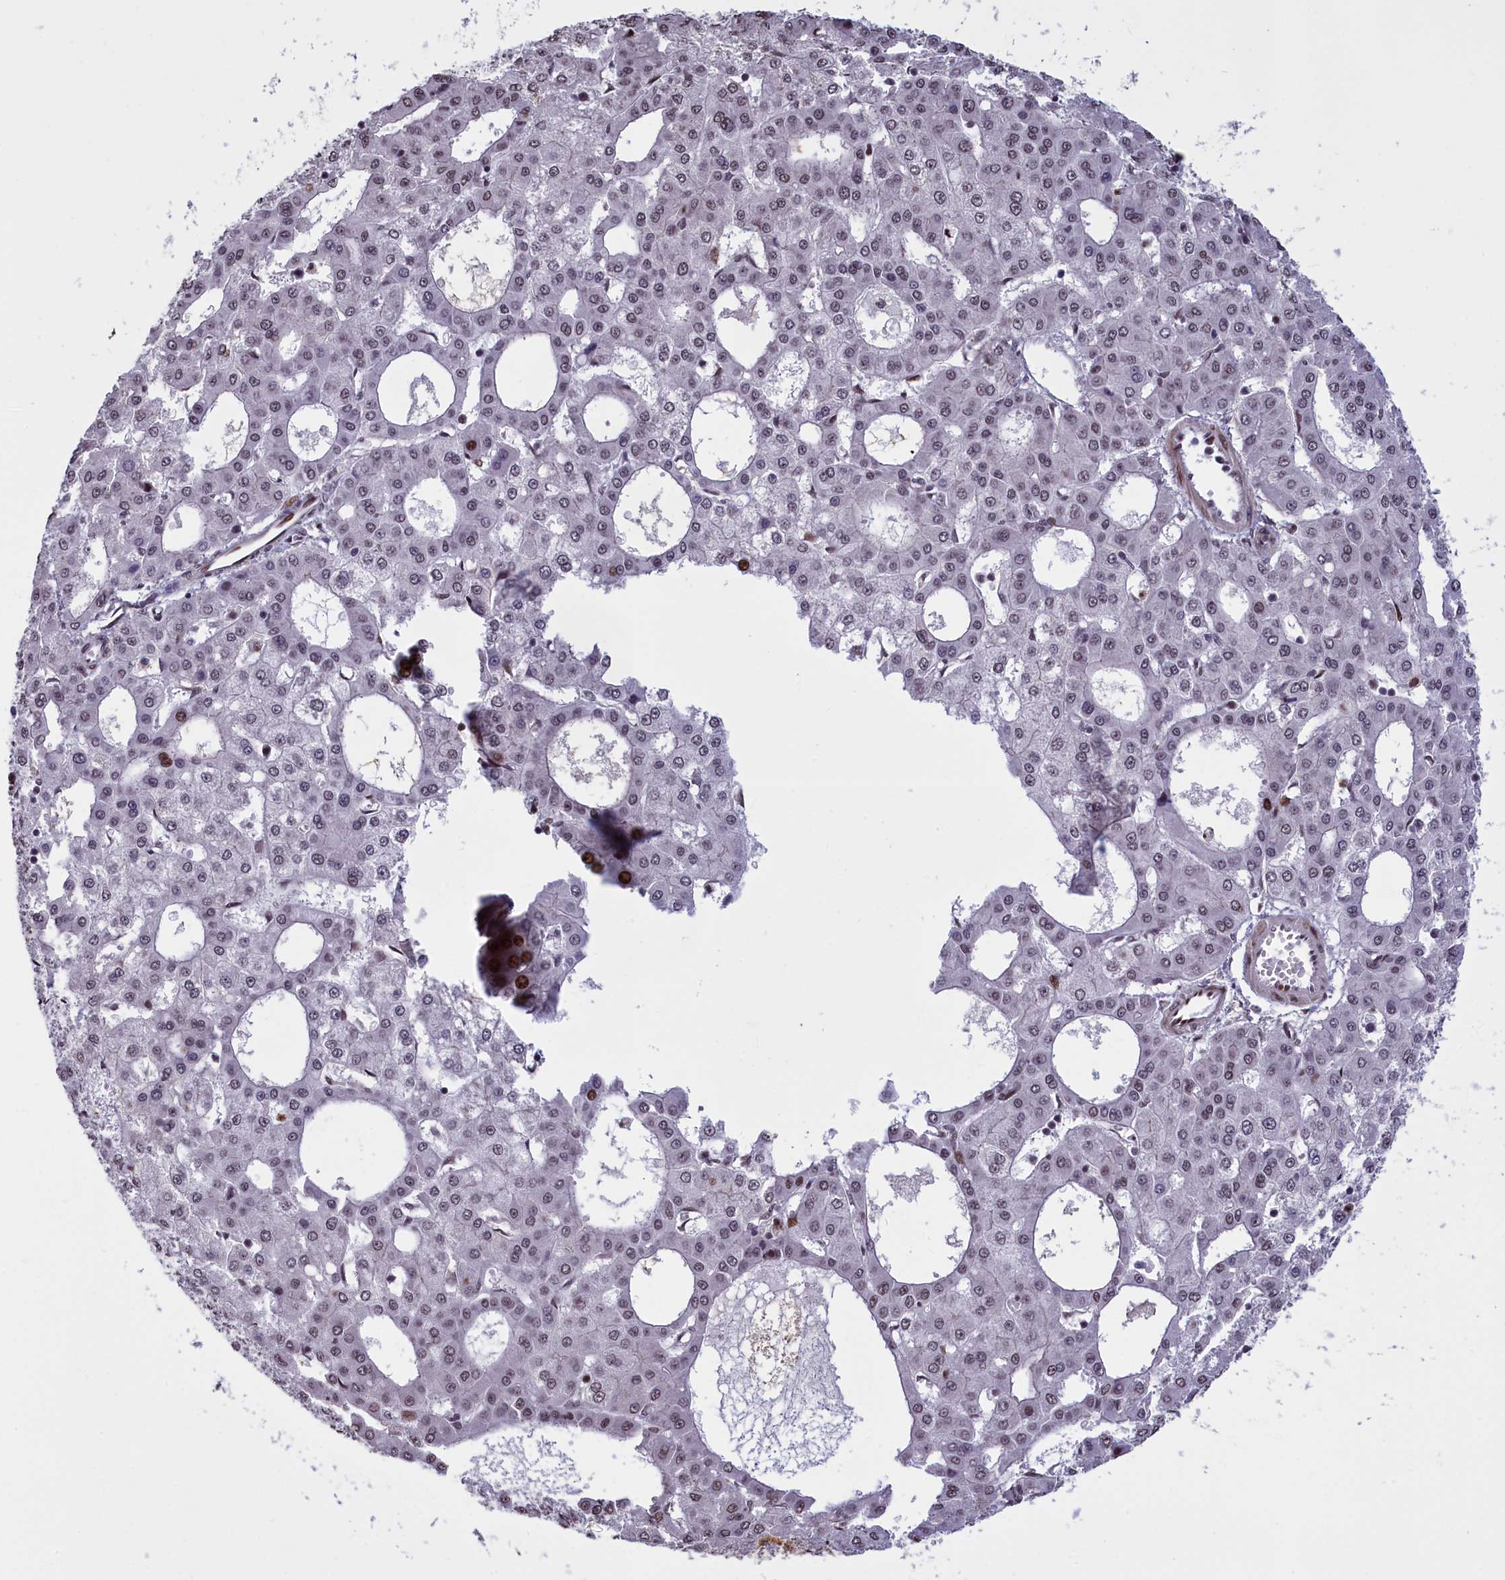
{"staining": {"intensity": "moderate", "quantity": "<25%", "location": "nuclear"}, "tissue": "liver cancer", "cell_type": "Tumor cells", "image_type": "cancer", "snomed": [{"axis": "morphology", "description": "Carcinoma, Hepatocellular, NOS"}, {"axis": "topography", "description": "Liver"}], "caption": "Tumor cells exhibit low levels of moderate nuclear positivity in approximately <25% of cells in human liver cancer.", "gene": "RELB", "patient": {"sex": "male", "age": 47}}